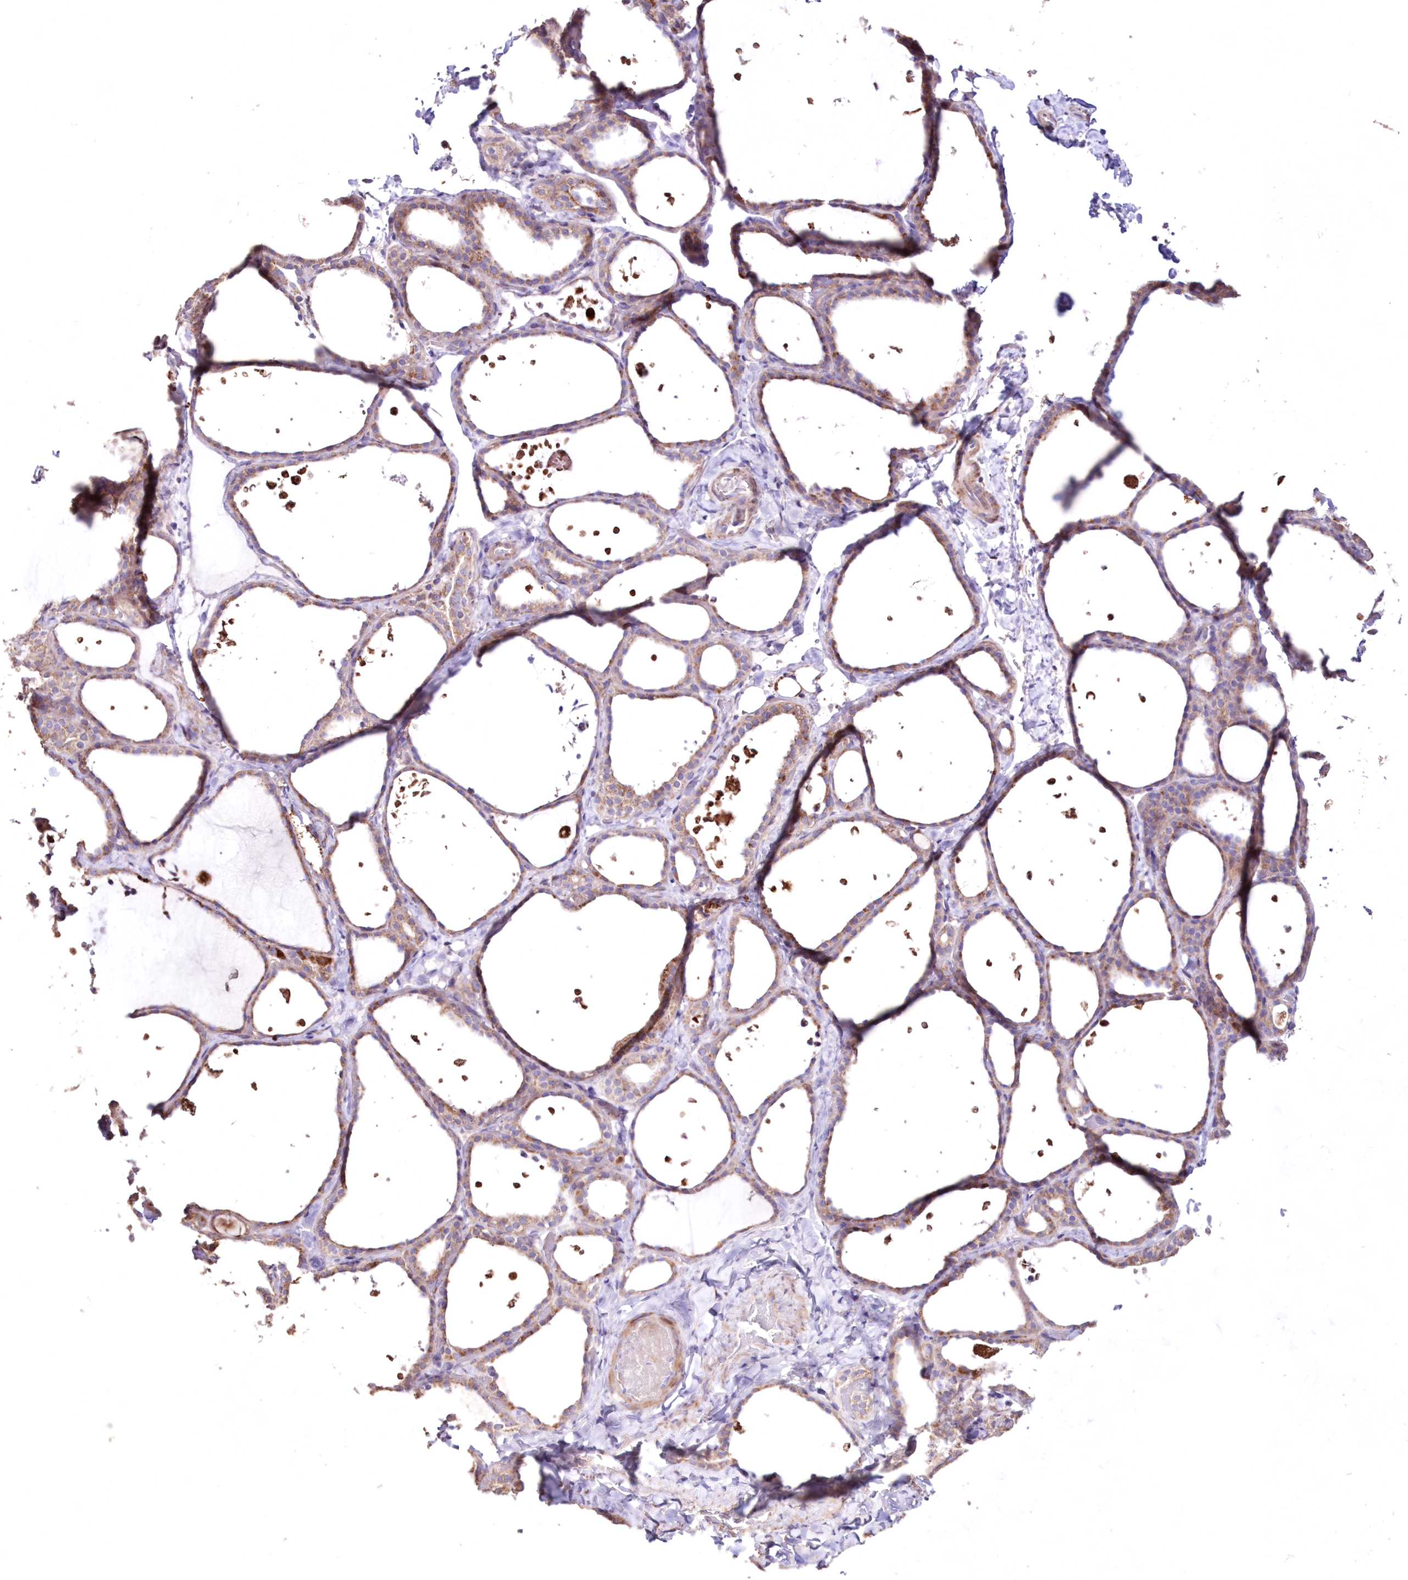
{"staining": {"intensity": "moderate", "quantity": "25%-75%", "location": "cytoplasmic/membranous"}, "tissue": "thyroid gland", "cell_type": "Glandular cells", "image_type": "normal", "snomed": [{"axis": "morphology", "description": "Normal tissue, NOS"}, {"axis": "topography", "description": "Thyroid gland"}], "caption": "IHC photomicrograph of unremarkable thyroid gland stained for a protein (brown), which reveals medium levels of moderate cytoplasmic/membranous expression in approximately 25%-75% of glandular cells.", "gene": "HADHB", "patient": {"sex": "female", "age": 44}}